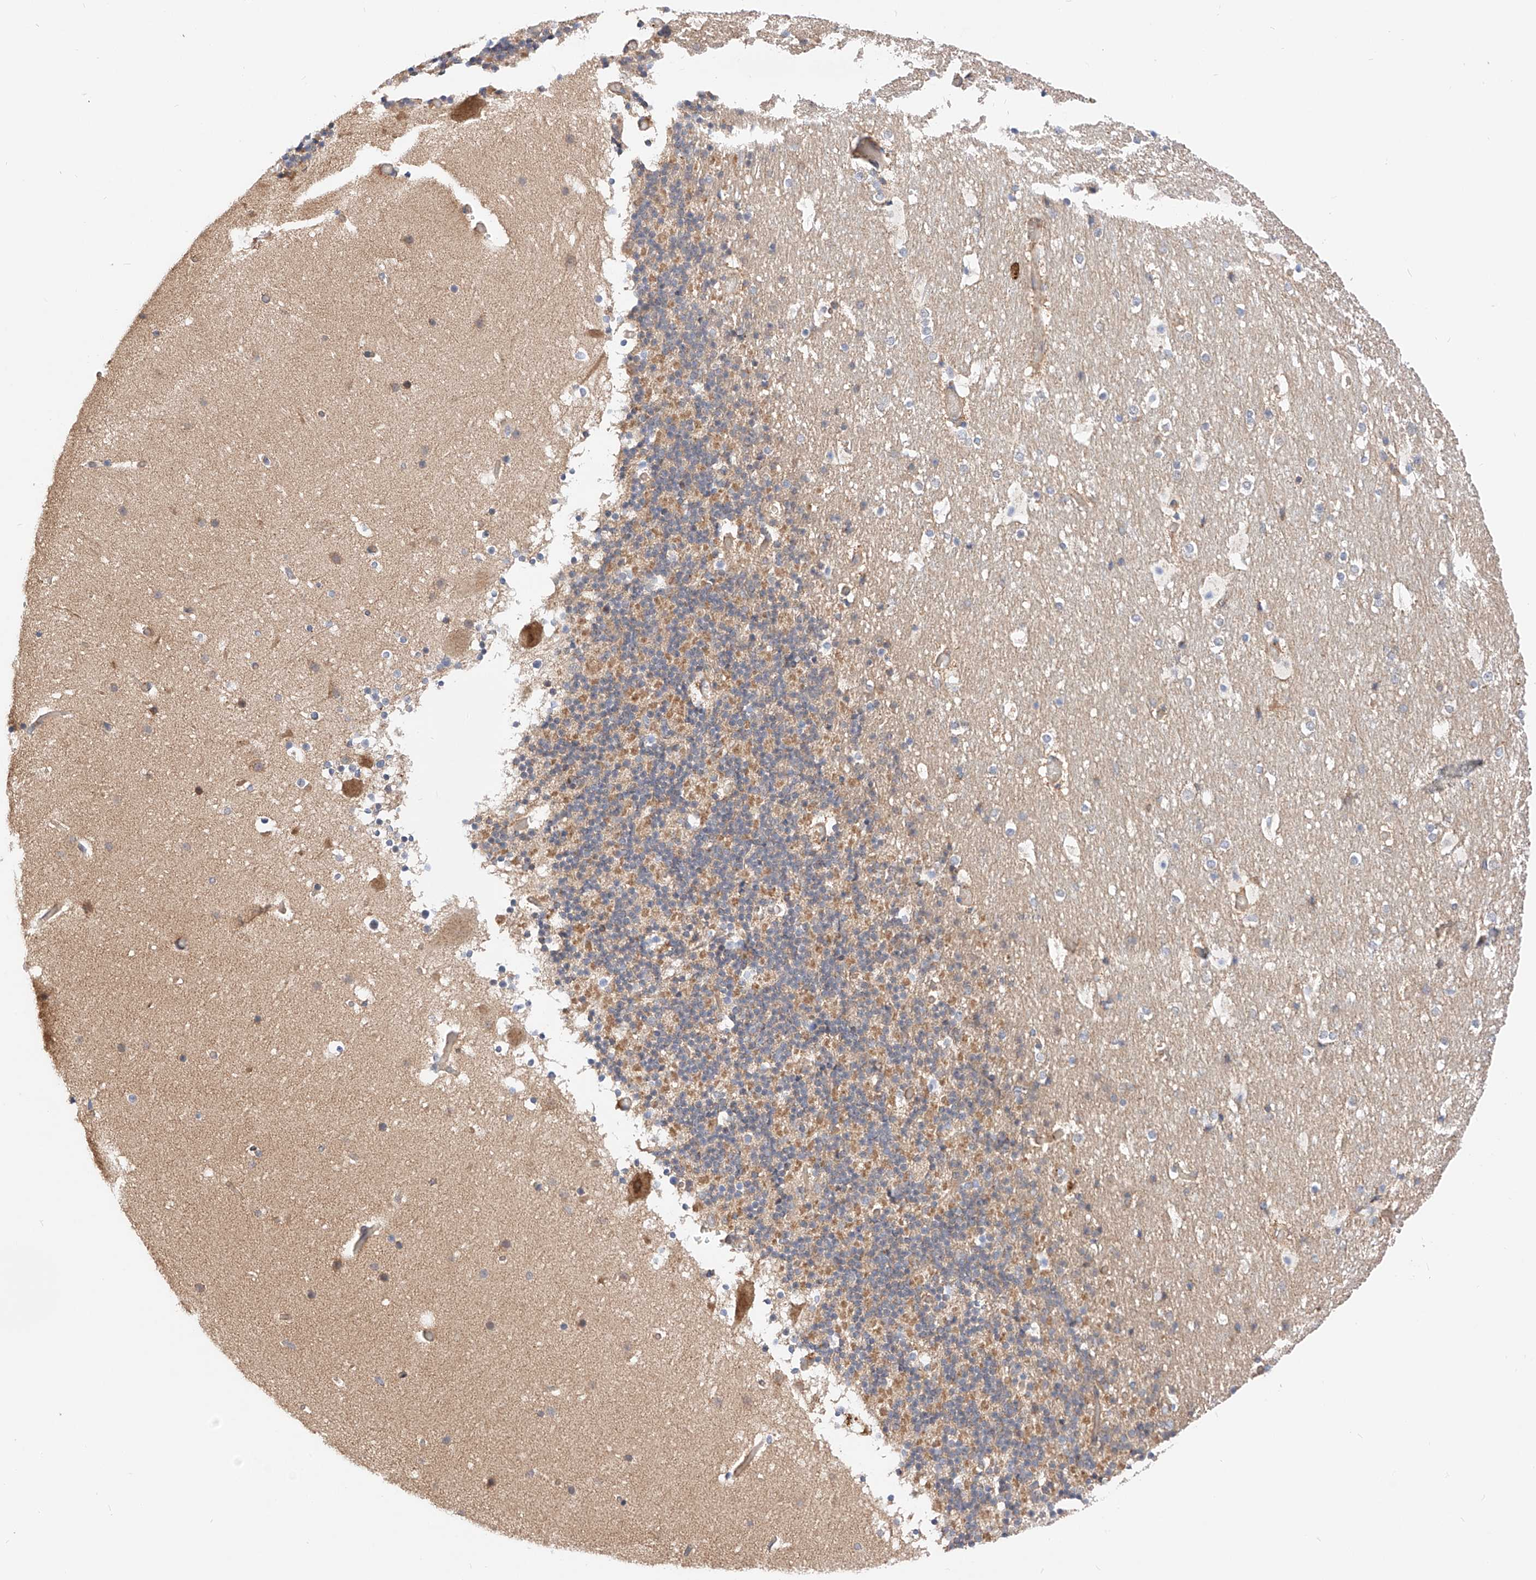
{"staining": {"intensity": "moderate", "quantity": ">75%", "location": "cytoplasmic/membranous"}, "tissue": "cerebellum", "cell_type": "Cells in granular layer", "image_type": "normal", "snomed": [{"axis": "morphology", "description": "Normal tissue, NOS"}, {"axis": "topography", "description": "Cerebellum"}], "caption": "Immunohistochemistry (IHC) (DAB (3,3'-diaminobenzidine)) staining of normal human cerebellum displays moderate cytoplasmic/membranous protein positivity in about >75% of cells in granular layer. Using DAB (brown) and hematoxylin (blue) stains, captured at high magnification using brightfield microscopy.", "gene": "NR1D1", "patient": {"sex": "male", "age": 57}}